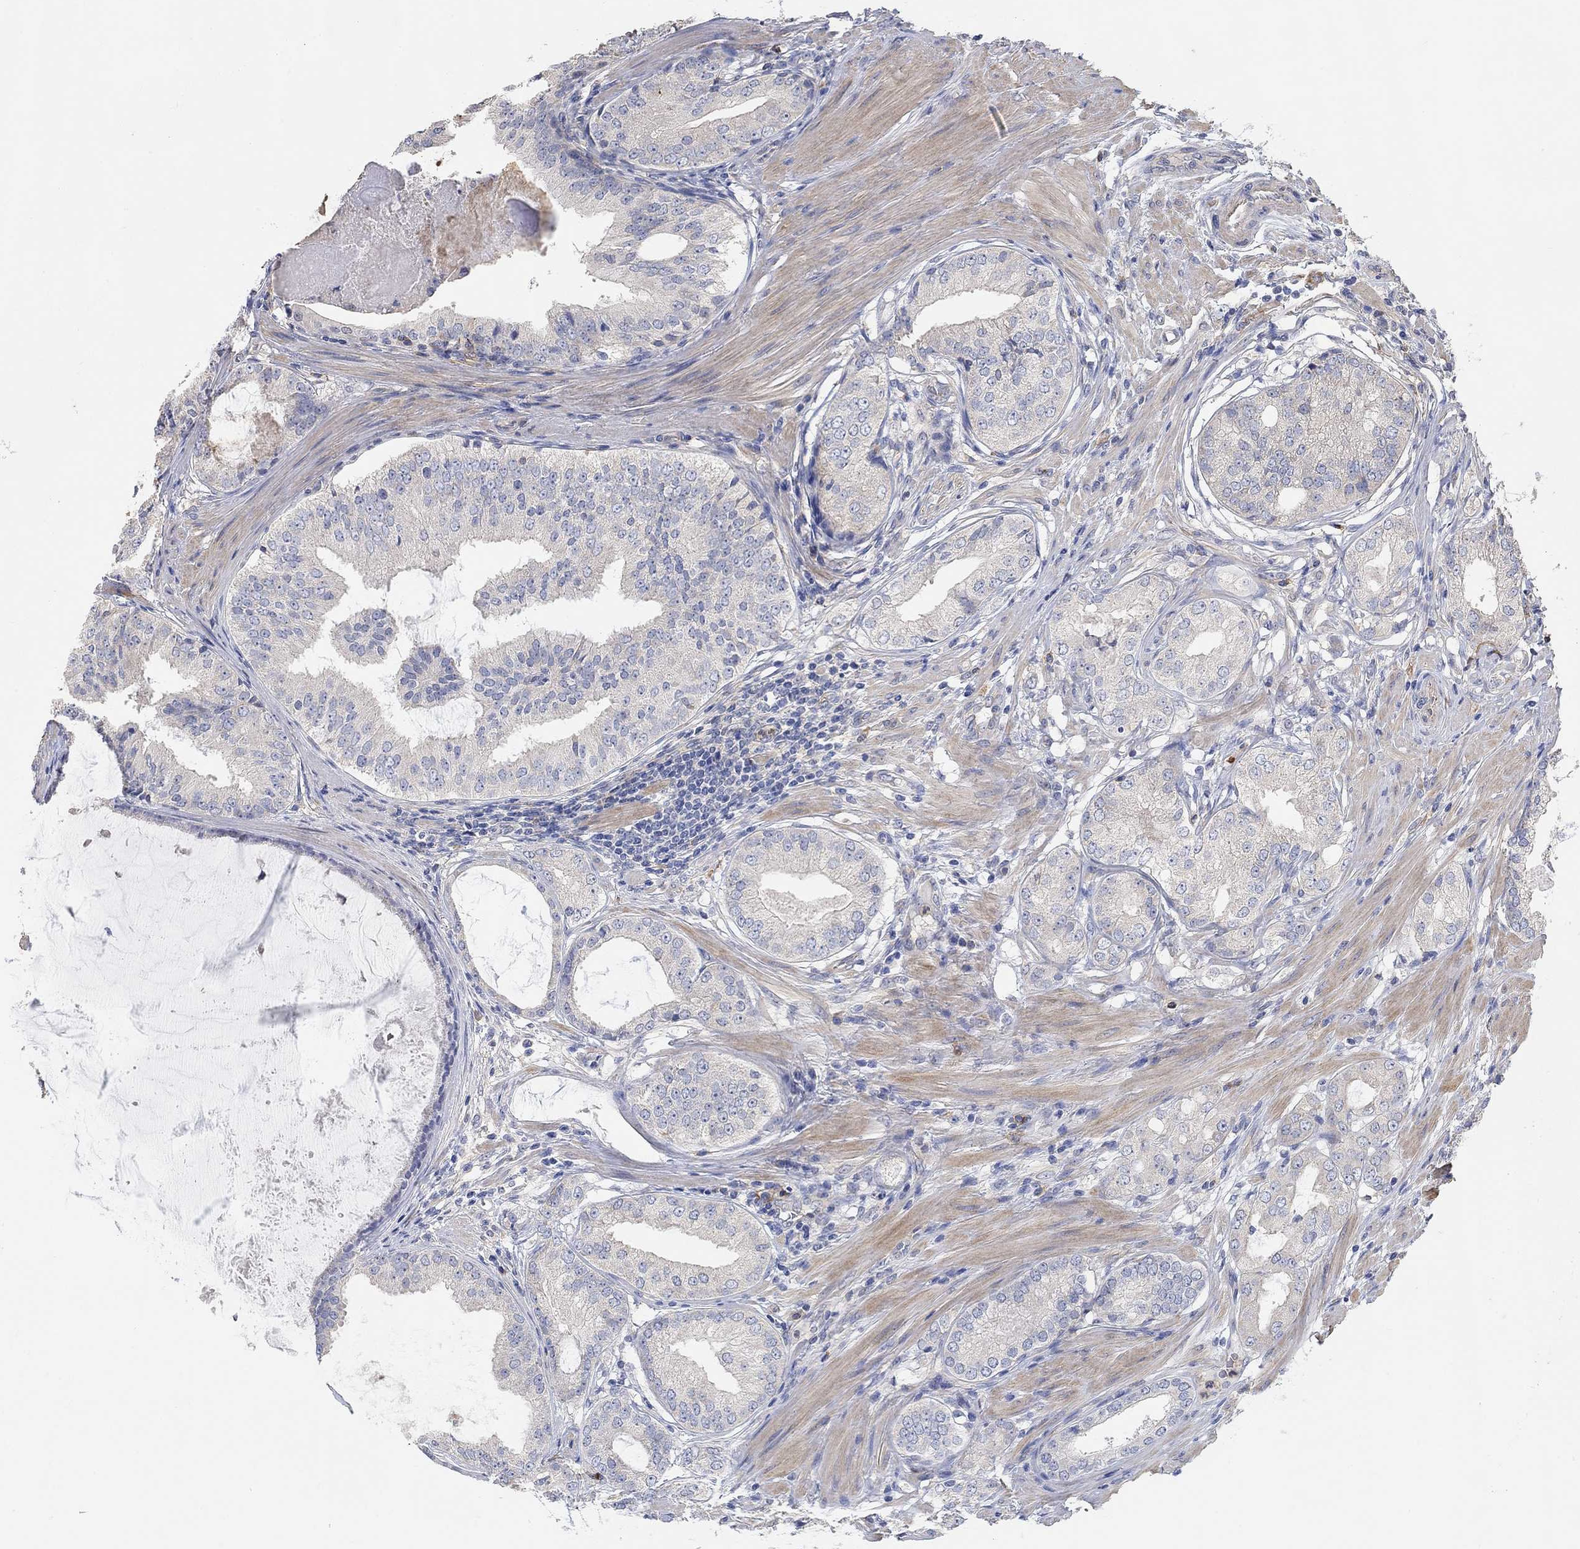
{"staining": {"intensity": "weak", "quantity": "<25%", "location": "cytoplasmic/membranous"}, "tissue": "prostate cancer", "cell_type": "Tumor cells", "image_type": "cancer", "snomed": [{"axis": "morphology", "description": "Adenocarcinoma, High grade"}, {"axis": "topography", "description": "Prostate and seminal vesicle, NOS"}], "caption": "DAB immunohistochemical staining of human adenocarcinoma (high-grade) (prostate) reveals no significant expression in tumor cells.", "gene": "SYT16", "patient": {"sex": "male", "age": 62}}